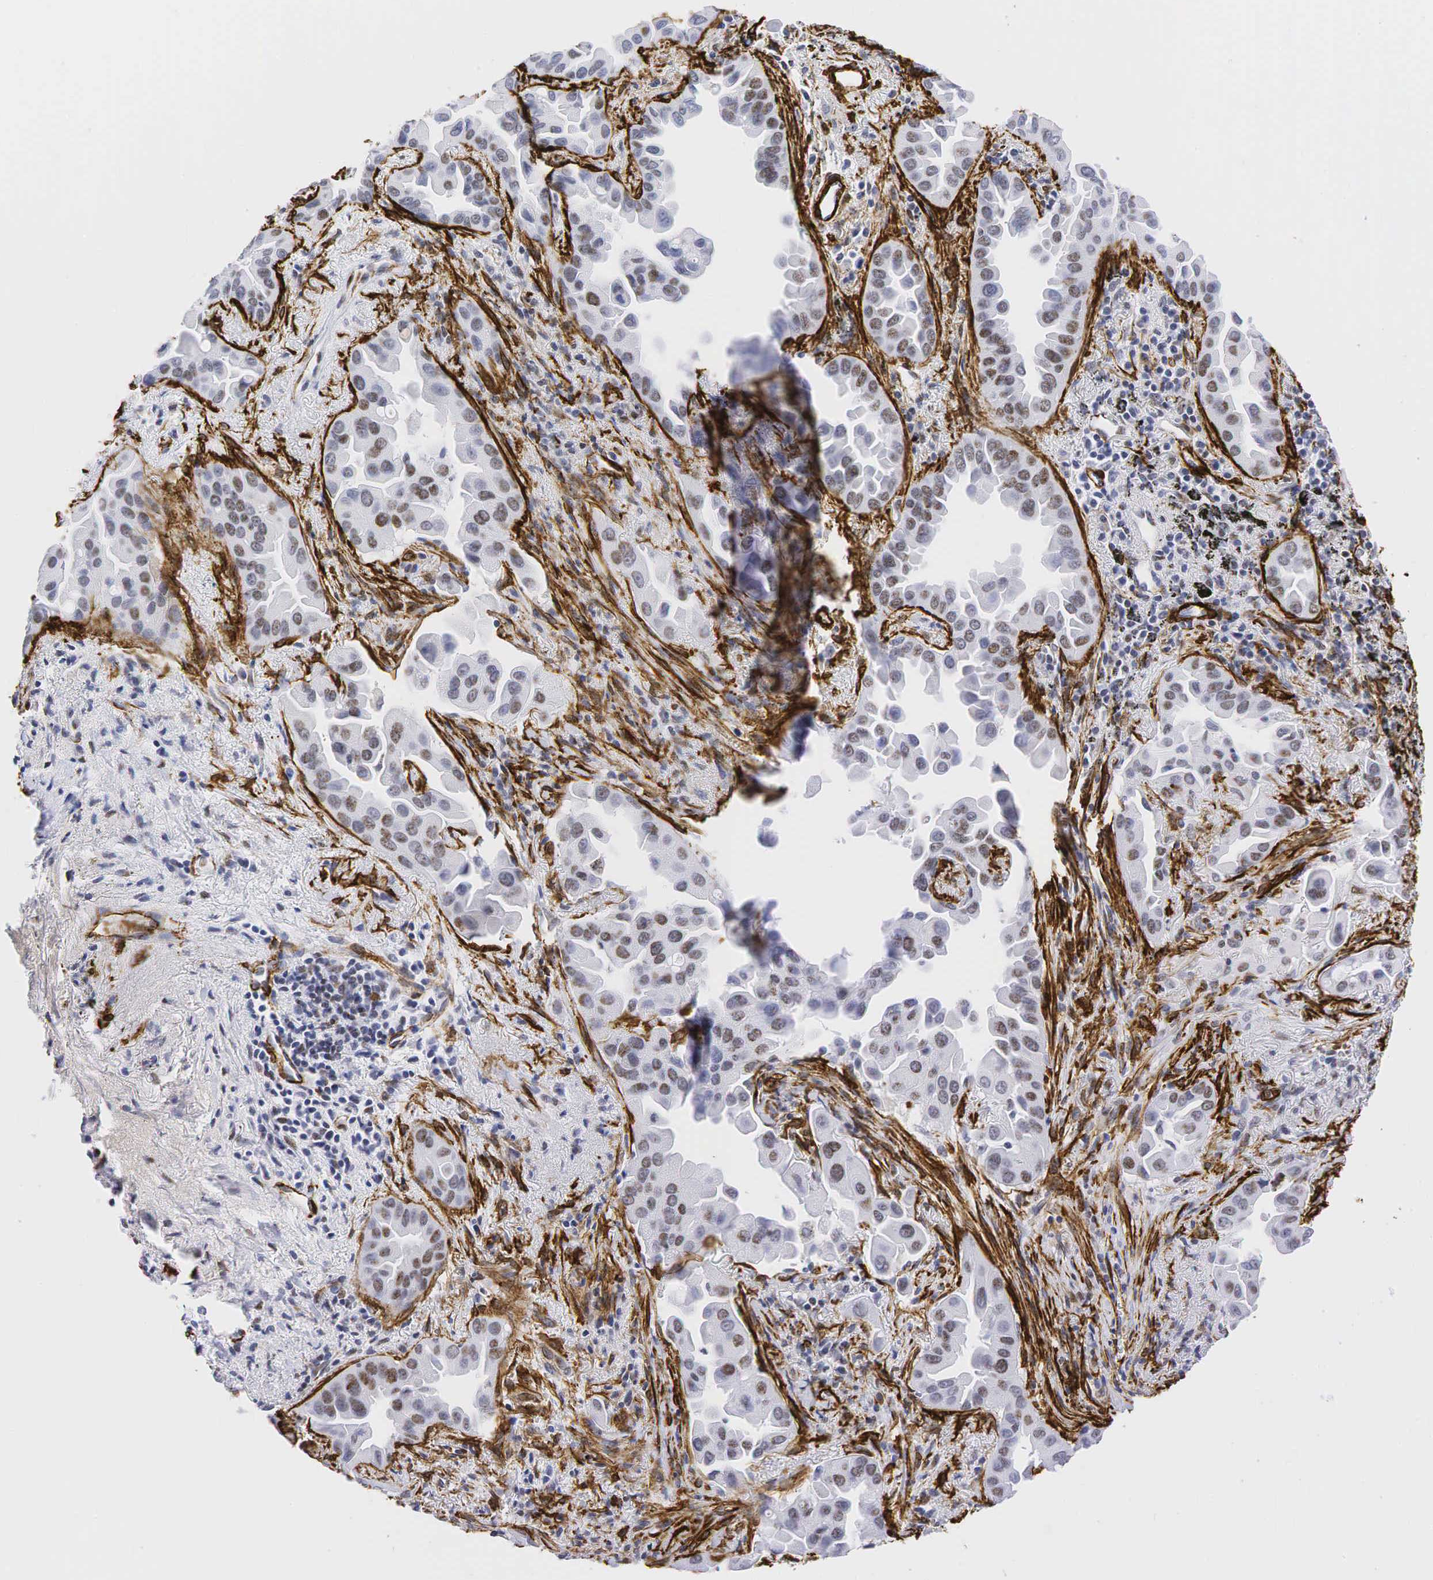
{"staining": {"intensity": "moderate", "quantity": "25%-75%", "location": "nuclear"}, "tissue": "lung cancer", "cell_type": "Tumor cells", "image_type": "cancer", "snomed": [{"axis": "morphology", "description": "Adenocarcinoma, NOS"}, {"axis": "topography", "description": "Lung"}], "caption": "This micrograph demonstrates lung cancer stained with immunohistochemistry (IHC) to label a protein in brown. The nuclear of tumor cells show moderate positivity for the protein. Nuclei are counter-stained blue.", "gene": "ACTA2", "patient": {"sex": "male", "age": 68}}